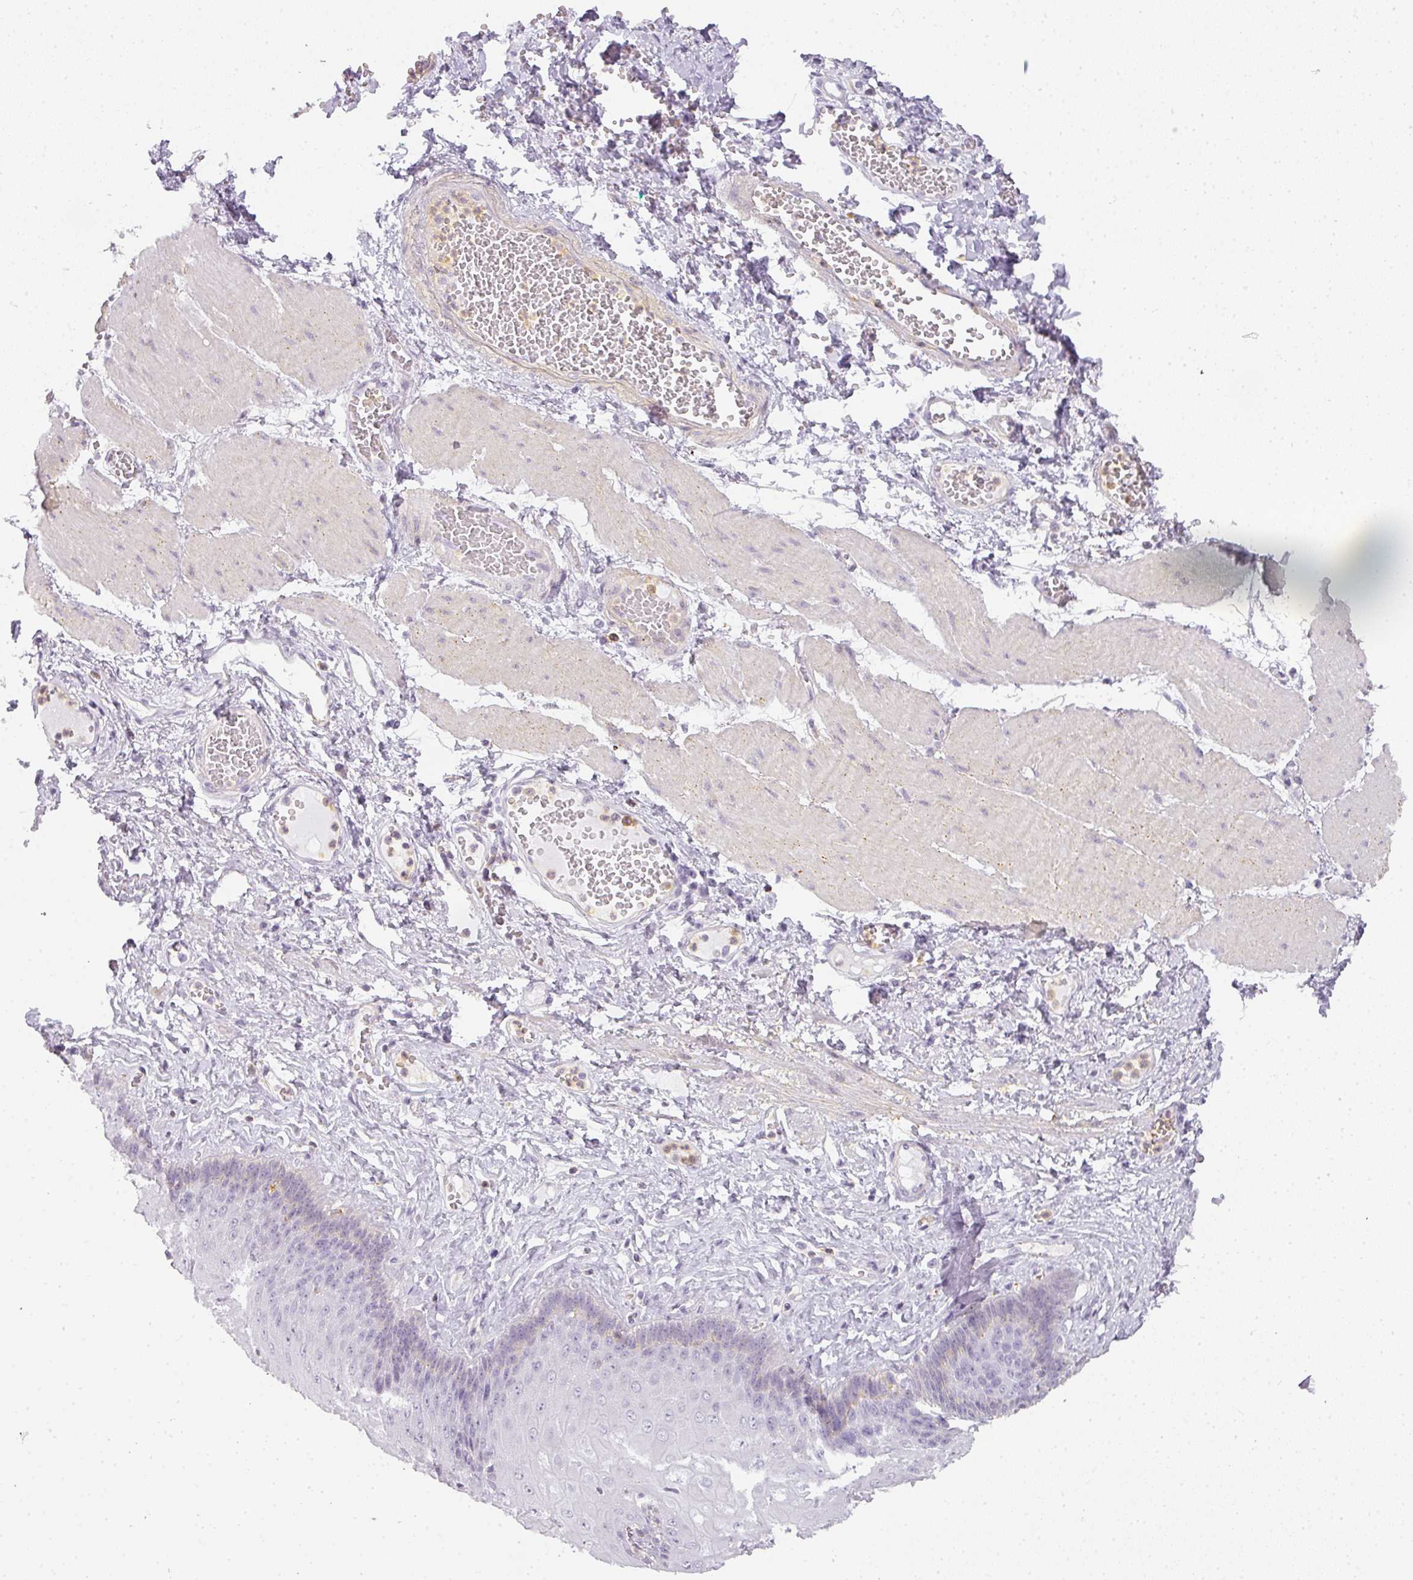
{"staining": {"intensity": "negative", "quantity": "none", "location": "none"}, "tissue": "esophagus", "cell_type": "Squamous epithelial cells", "image_type": "normal", "snomed": [{"axis": "morphology", "description": "Normal tissue, NOS"}, {"axis": "topography", "description": "Esophagus"}], "caption": "This is an IHC photomicrograph of benign esophagus. There is no staining in squamous epithelial cells.", "gene": "TMEM42", "patient": {"sex": "male", "age": 60}}